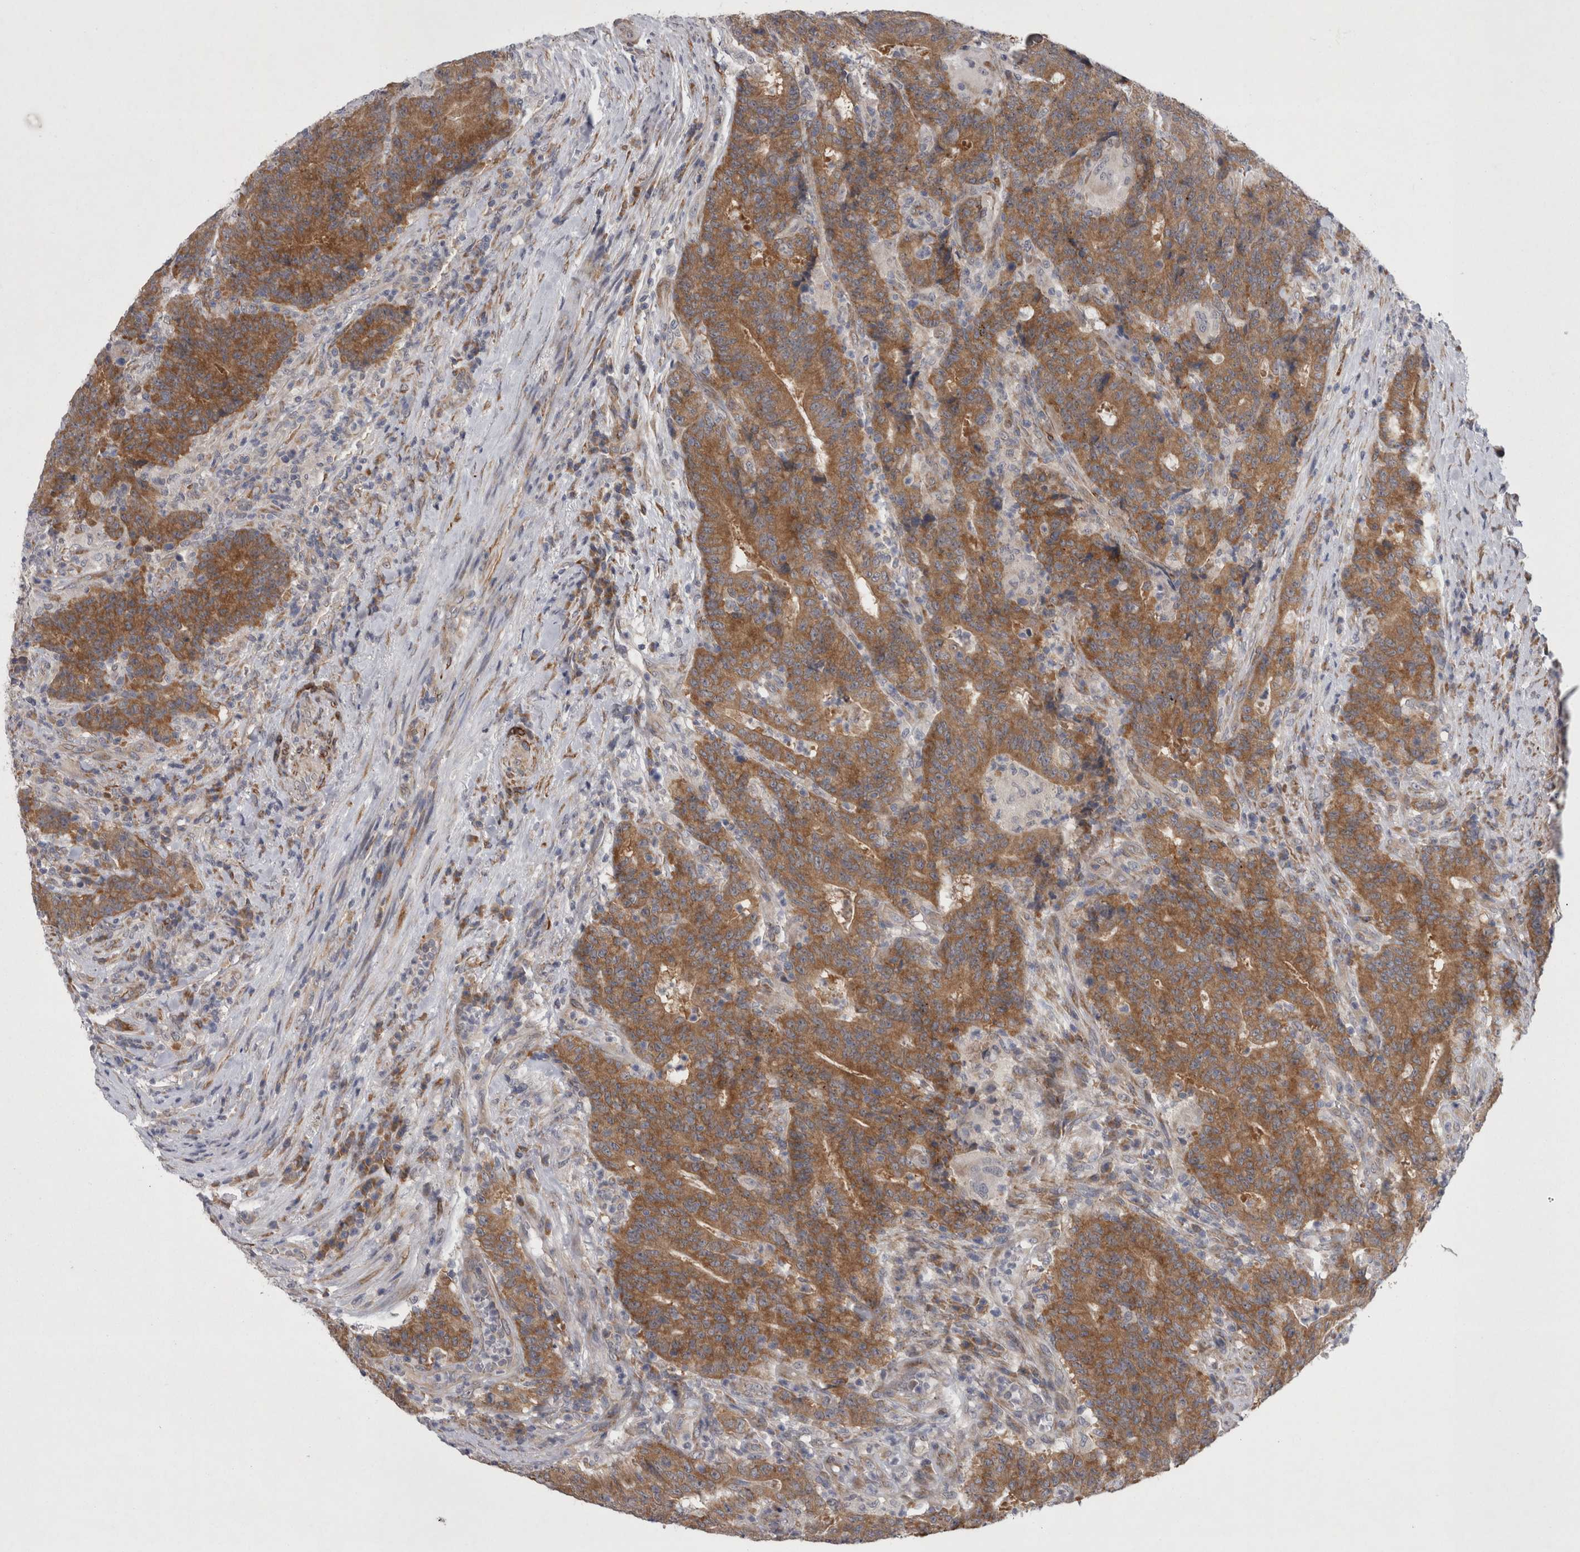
{"staining": {"intensity": "moderate", "quantity": ">75%", "location": "cytoplasmic/membranous"}, "tissue": "colorectal cancer", "cell_type": "Tumor cells", "image_type": "cancer", "snomed": [{"axis": "morphology", "description": "Normal tissue, NOS"}, {"axis": "morphology", "description": "Adenocarcinoma, NOS"}, {"axis": "topography", "description": "Colon"}], "caption": "Immunohistochemical staining of colorectal cancer (adenocarcinoma) demonstrates medium levels of moderate cytoplasmic/membranous protein positivity in about >75% of tumor cells.", "gene": "DDX6", "patient": {"sex": "female", "age": 75}}